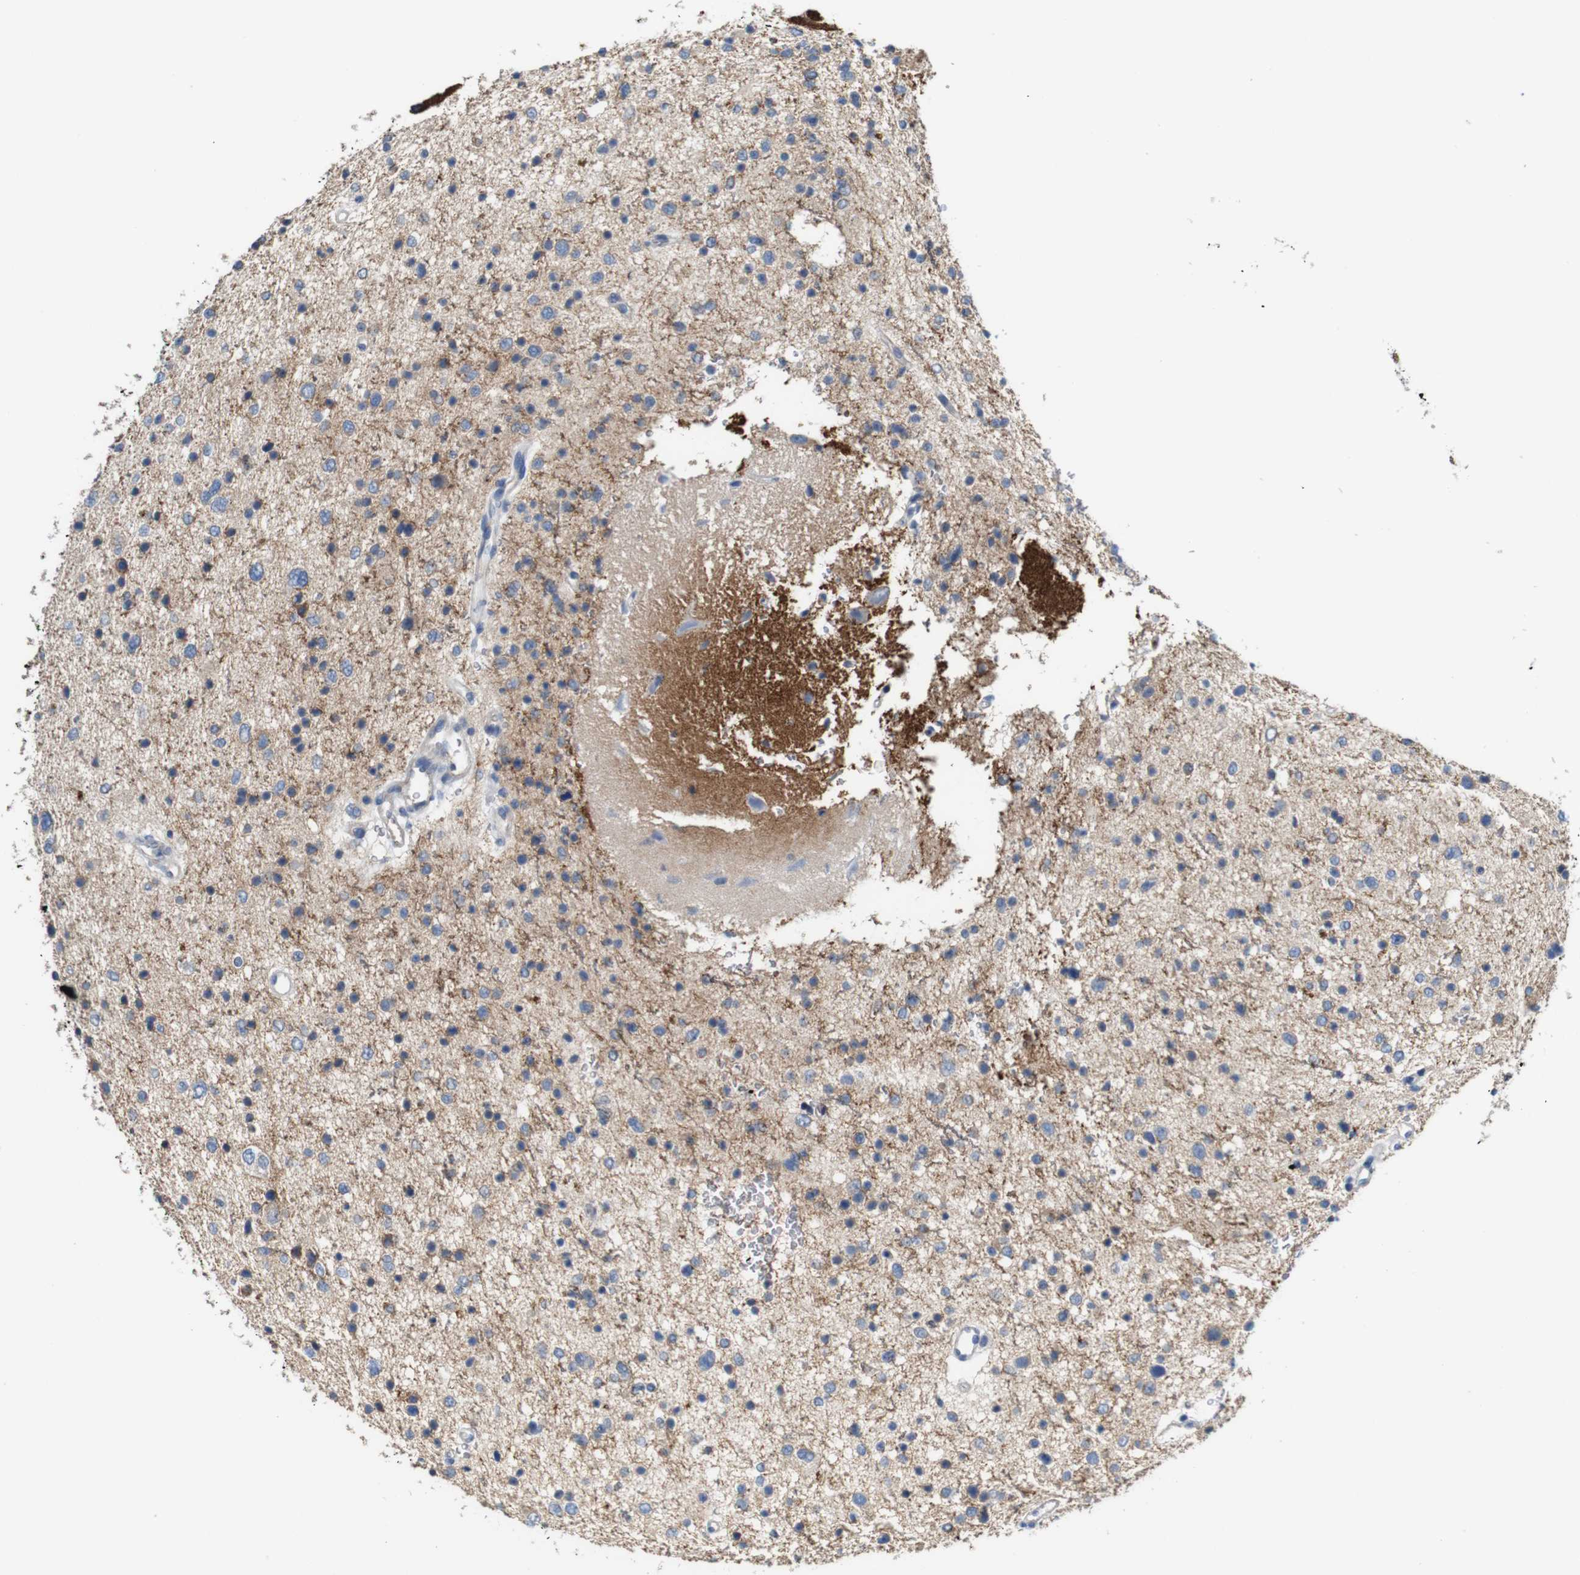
{"staining": {"intensity": "weak", "quantity": "<25%", "location": "cytoplasmic/membranous"}, "tissue": "glioma", "cell_type": "Tumor cells", "image_type": "cancer", "snomed": [{"axis": "morphology", "description": "Glioma, malignant, Low grade"}, {"axis": "topography", "description": "Brain"}], "caption": "Glioma was stained to show a protein in brown. There is no significant positivity in tumor cells.", "gene": "IGSF8", "patient": {"sex": "female", "age": 37}}